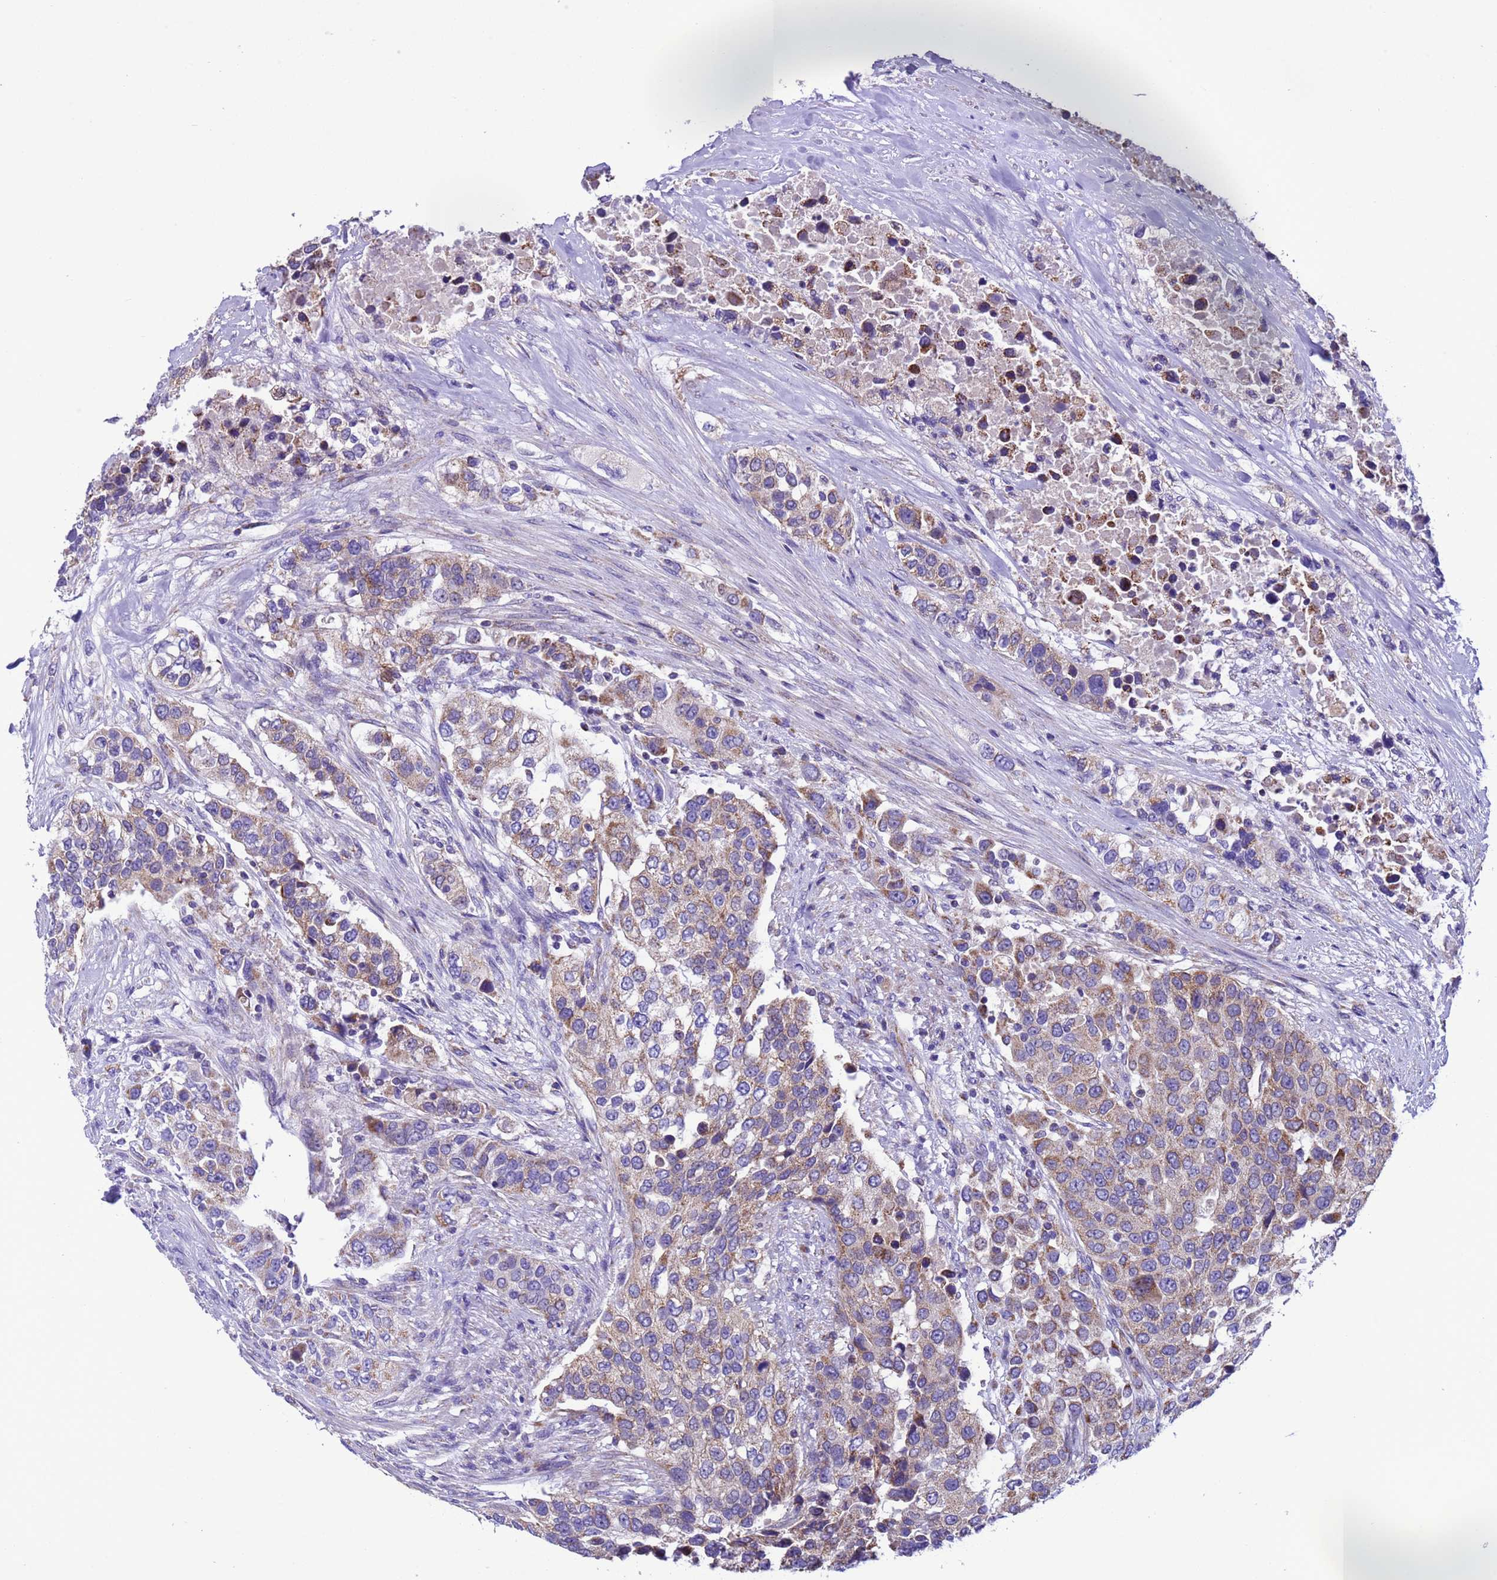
{"staining": {"intensity": "weak", "quantity": "25%-75%", "location": "cytoplasmic/membranous"}, "tissue": "urothelial cancer", "cell_type": "Tumor cells", "image_type": "cancer", "snomed": [{"axis": "morphology", "description": "Urothelial carcinoma, High grade"}, {"axis": "topography", "description": "Urinary bladder"}], "caption": "Weak cytoplasmic/membranous staining for a protein is appreciated in approximately 25%-75% of tumor cells of high-grade urothelial carcinoma using immunohistochemistry.", "gene": "CCDC191", "patient": {"sex": "female", "age": 80}}